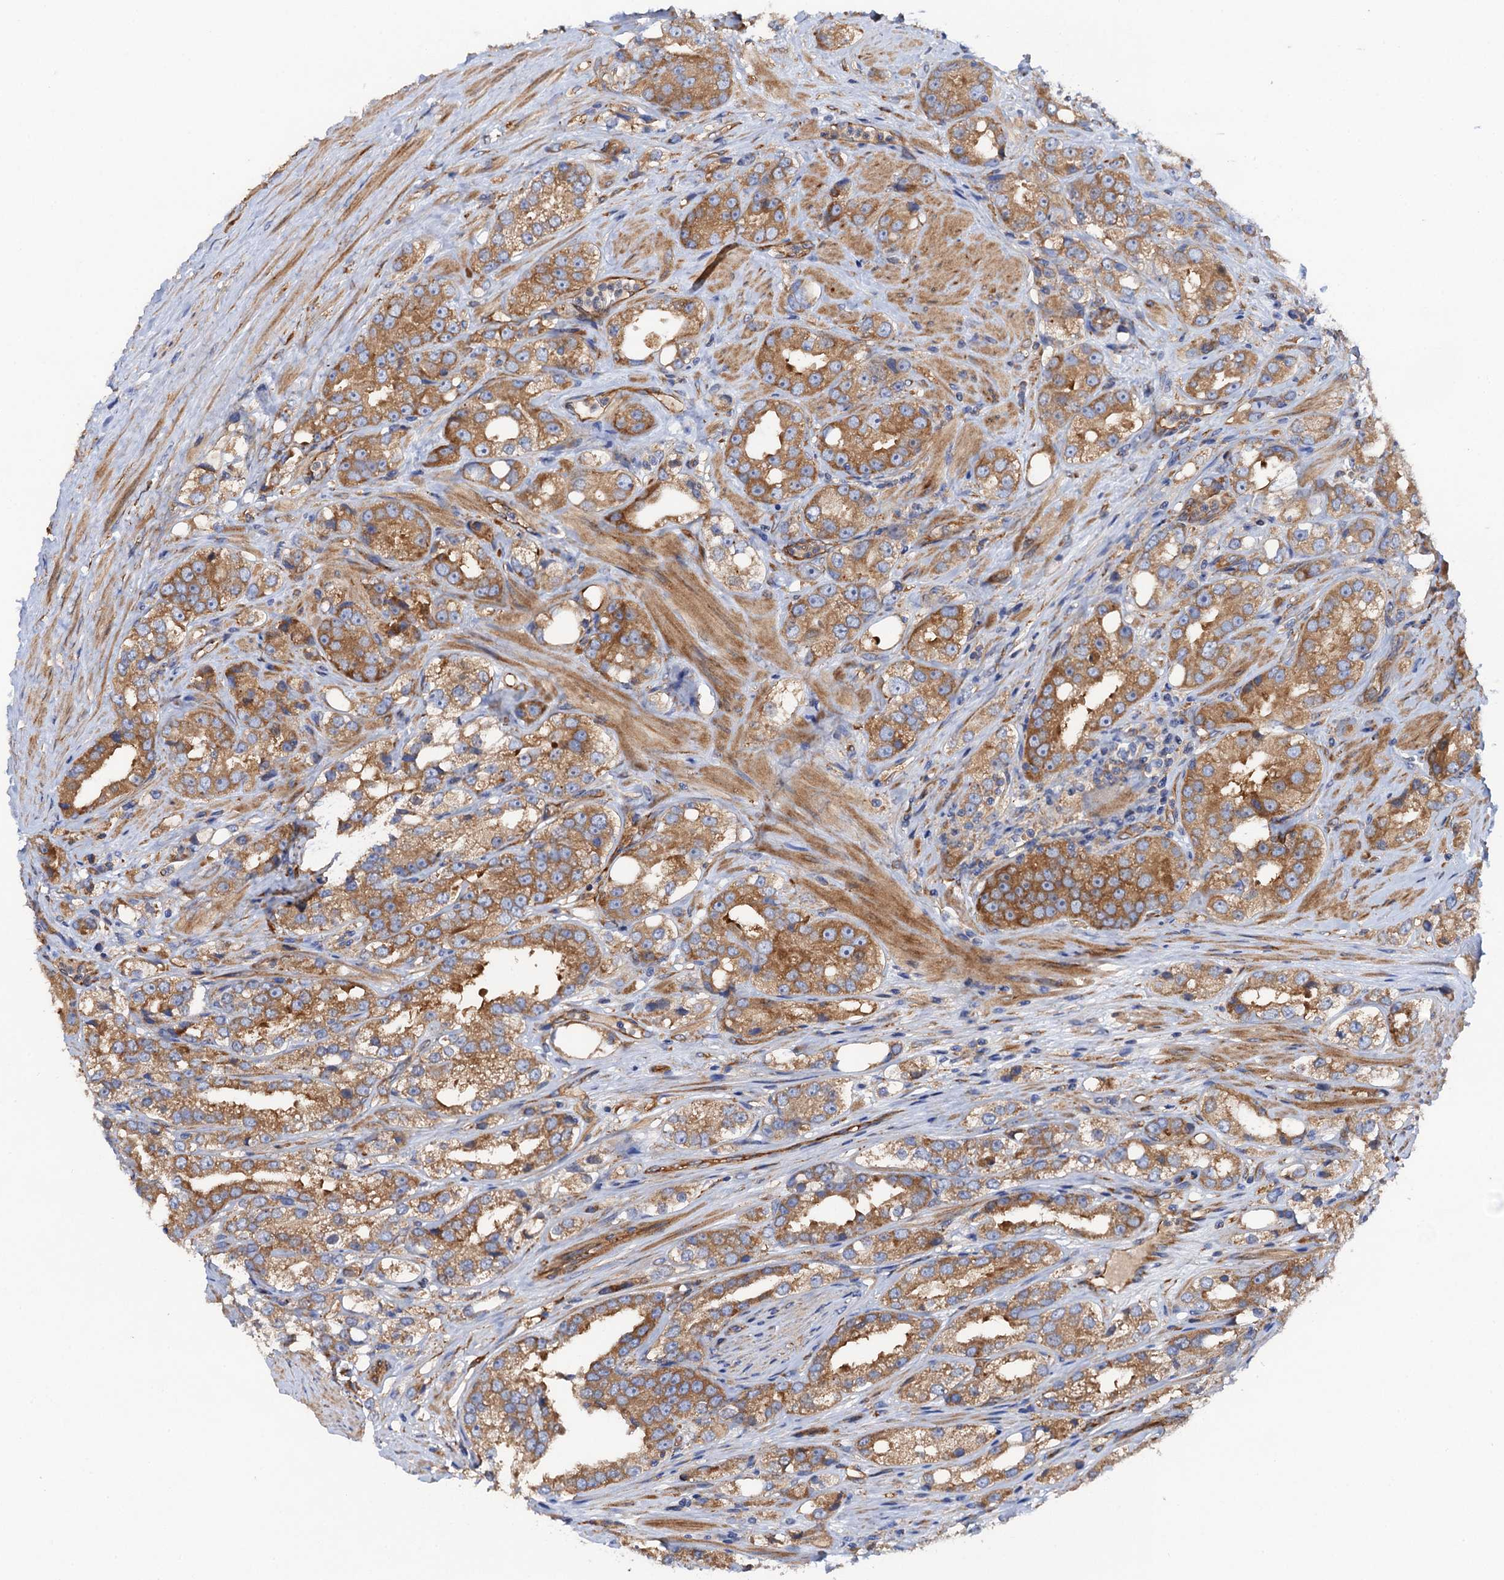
{"staining": {"intensity": "moderate", "quantity": ">75%", "location": "cytoplasmic/membranous"}, "tissue": "prostate cancer", "cell_type": "Tumor cells", "image_type": "cancer", "snomed": [{"axis": "morphology", "description": "Adenocarcinoma, NOS"}, {"axis": "topography", "description": "Prostate"}], "caption": "An immunohistochemistry (IHC) micrograph of neoplastic tissue is shown. Protein staining in brown highlights moderate cytoplasmic/membranous positivity in prostate cancer (adenocarcinoma) within tumor cells.", "gene": "MRPL48", "patient": {"sex": "male", "age": 79}}